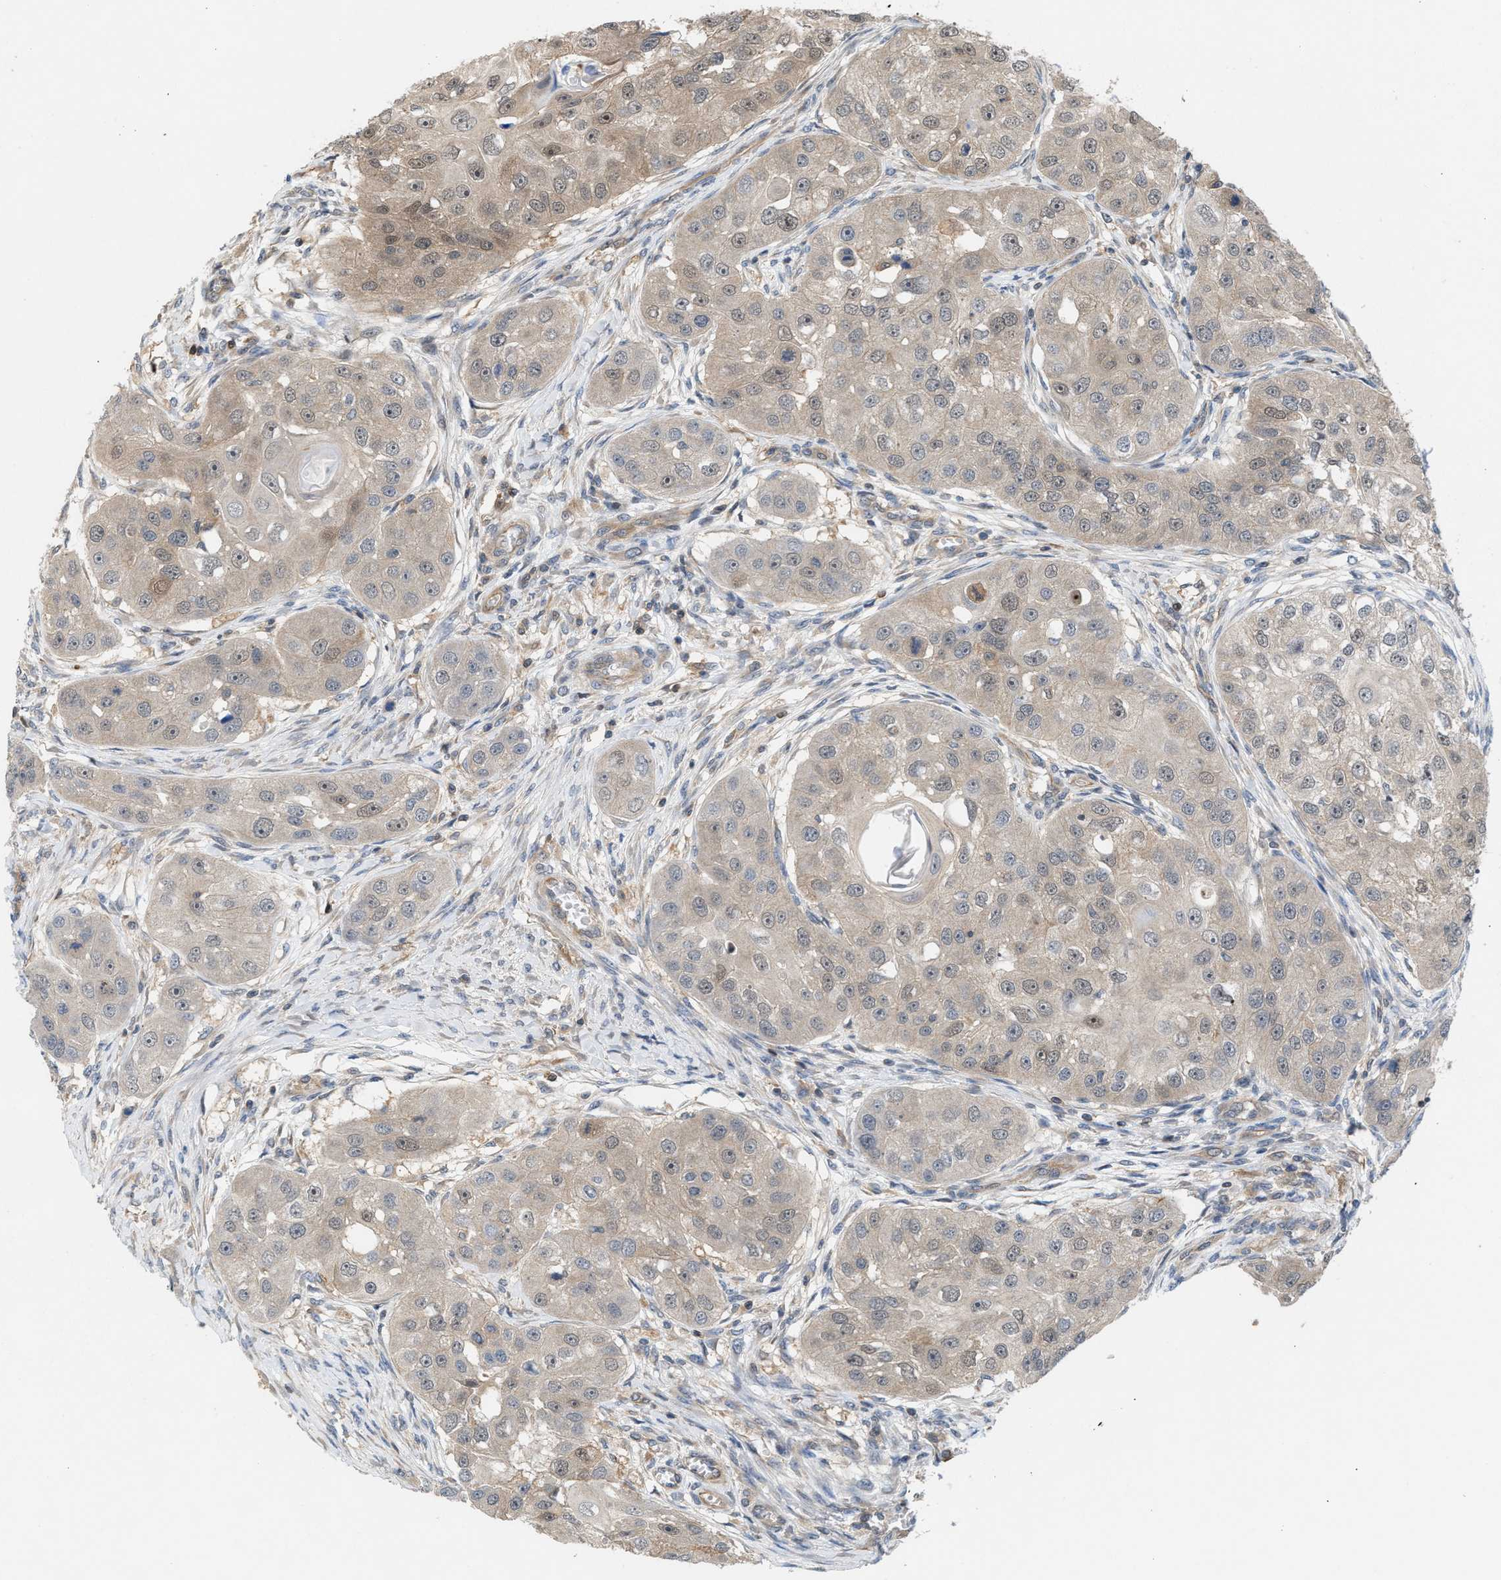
{"staining": {"intensity": "weak", "quantity": "25%-75%", "location": "cytoplasmic/membranous"}, "tissue": "head and neck cancer", "cell_type": "Tumor cells", "image_type": "cancer", "snomed": [{"axis": "morphology", "description": "Normal tissue, NOS"}, {"axis": "morphology", "description": "Squamous cell carcinoma, NOS"}, {"axis": "topography", "description": "Skeletal muscle"}, {"axis": "topography", "description": "Head-Neck"}], "caption": "Immunohistochemical staining of squamous cell carcinoma (head and neck) reveals weak cytoplasmic/membranous protein expression in approximately 25%-75% of tumor cells.", "gene": "GLOD4", "patient": {"sex": "male", "age": 51}}